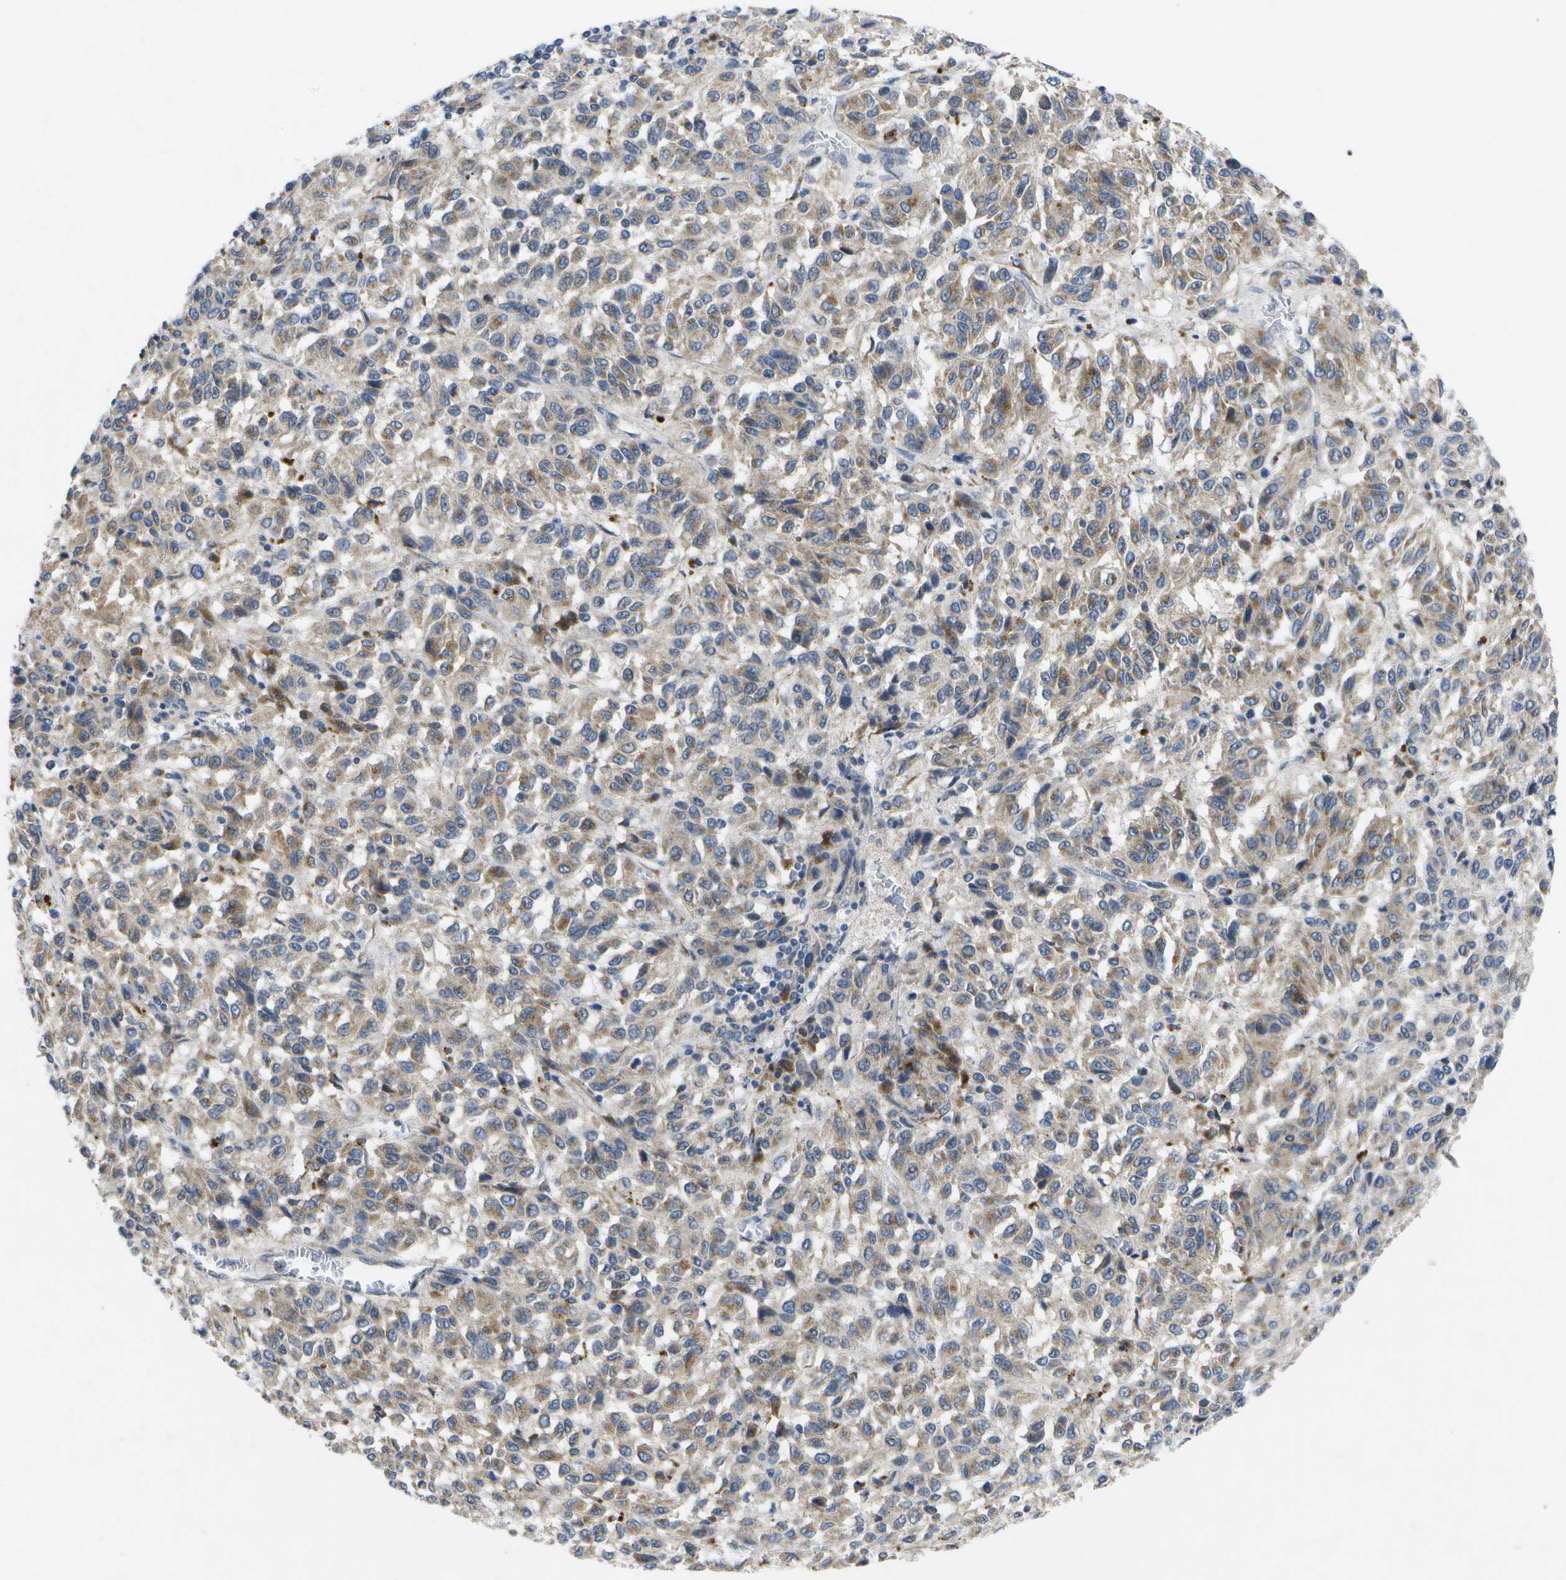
{"staining": {"intensity": "moderate", "quantity": "25%-75%", "location": "cytoplasmic/membranous"}, "tissue": "melanoma", "cell_type": "Tumor cells", "image_type": "cancer", "snomed": [{"axis": "morphology", "description": "Malignant melanoma, Metastatic site"}, {"axis": "topography", "description": "Lung"}], "caption": "Immunohistochemical staining of human malignant melanoma (metastatic site) demonstrates moderate cytoplasmic/membranous protein expression in about 25%-75% of tumor cells.", "gene": "KDELR1", "patient": {"sex": "male", "age": 64}}